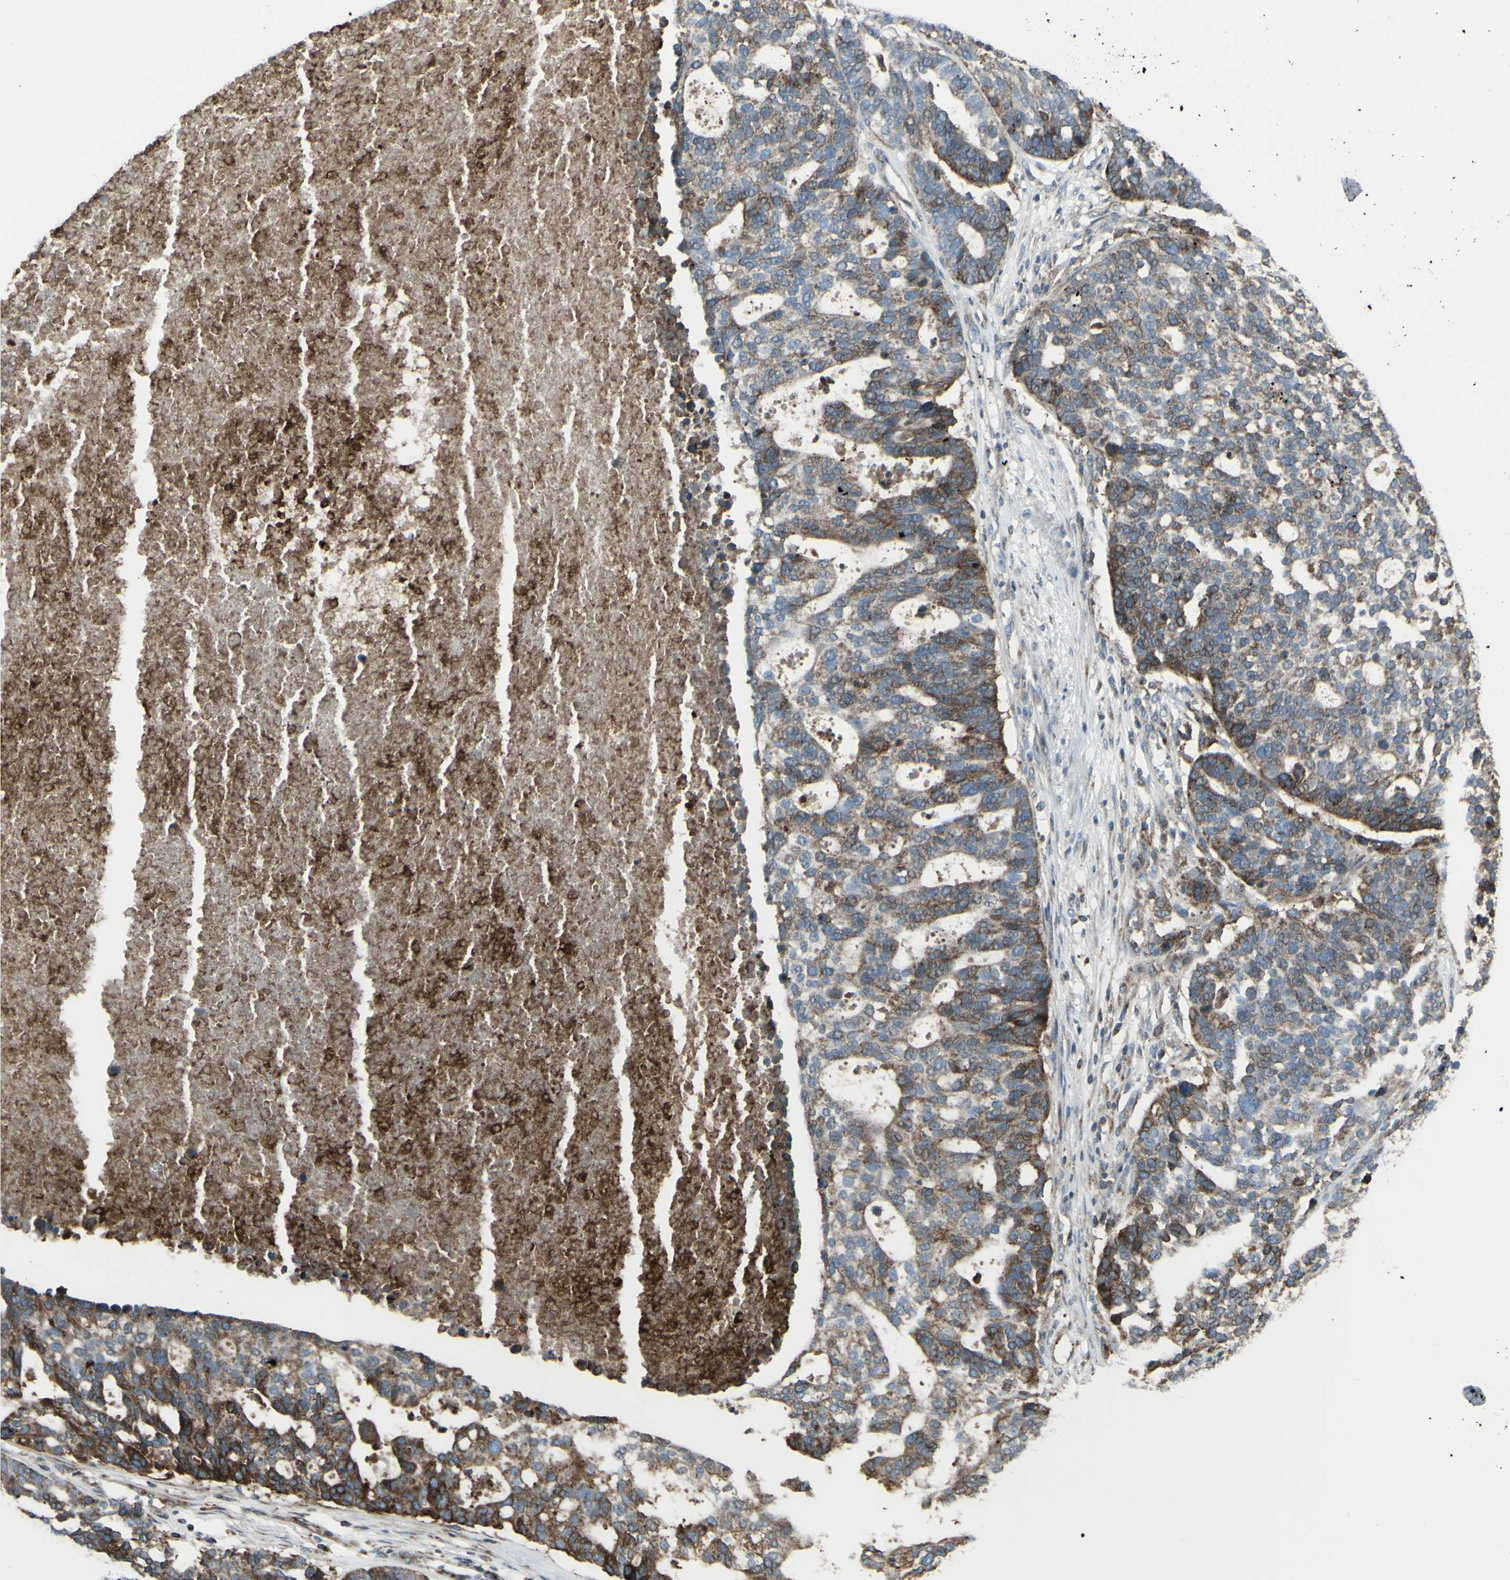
{"staining": {"intensity": "moderate", "quantity": ">75%", "location": "cytoplasmic/membranous"}, "tissue": "ovarian cancer", "cell_type": "Tumor cells", "image_type": "cancer", "snomed": [{"axis": "morphology", "description": "Cystadenocarcinoma, serous, NOS"}, {"axis": "topography", "description": "Ovary"}], "caption": "This micrograph shows ovarian cancer (serous cystadenocarcinoma) stained with IHC to label a protein in brown. The cytoplasmic/membranous of tumor cells show moderate positivity for the protein. Nuclei are counter-stained blue.", "gene": "NAPA", "patient": {"sex": "female", "age": 59}}